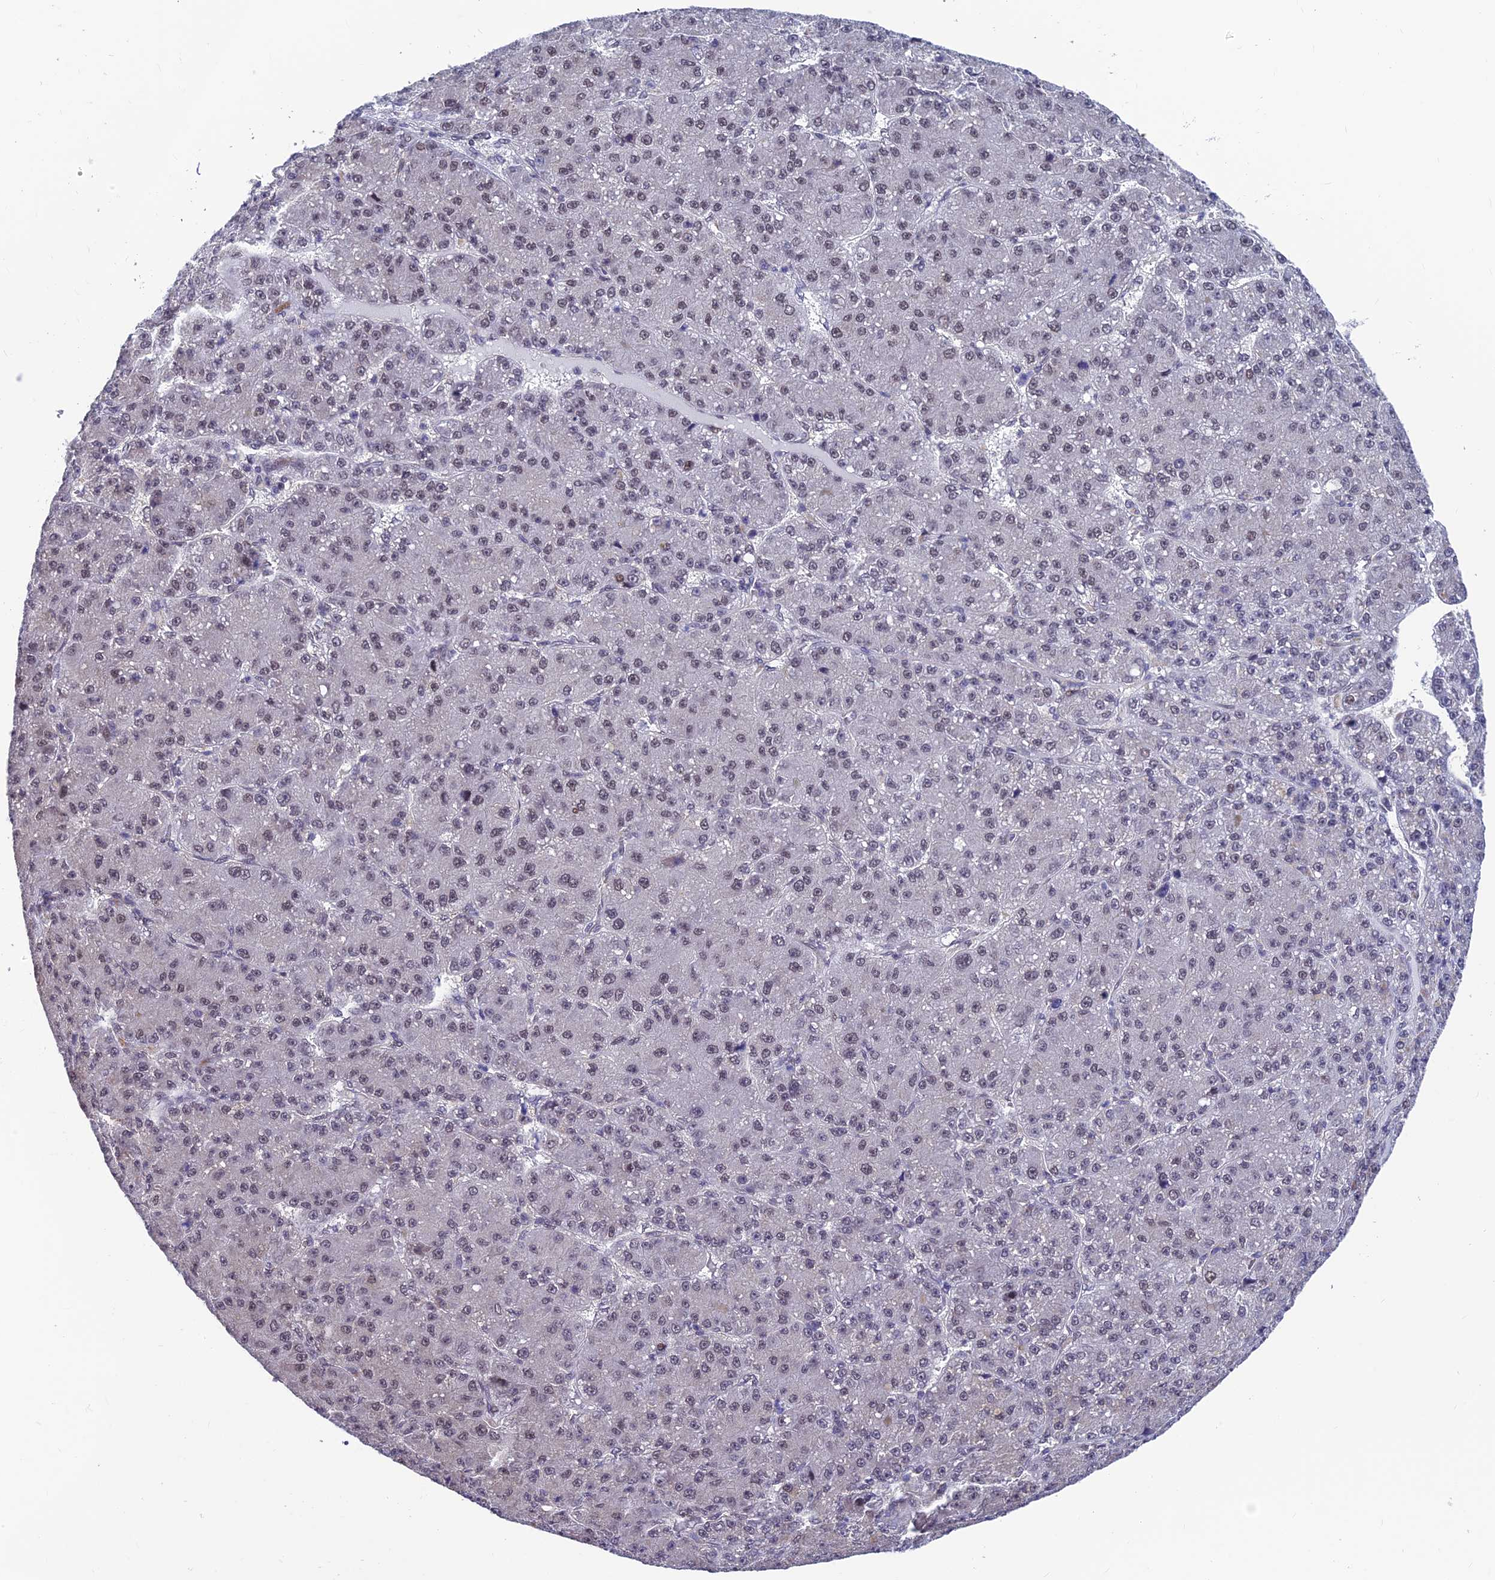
{"staining": {"intensity": "weak", "quantity": "<25%", "location": "nuclear"}, "tissue": "liver cancer", "cell_type": "Tumor cells", "image_type": "cancer", "snomed": [{"axis": "morphology", "description": "Carcinoma, Hepatocellular, NOS"}, {"axis": "topography", "description": "Liver"}], "caption": "DAB (3,3'-diaminobenzidine) immunohistochemical staining of human liver cancer (hepatocellular carcinoma) shows no significant expression in tumor cells.", "gene": "KIAA1191", "patient": {"sex": "male", "age": 67}}